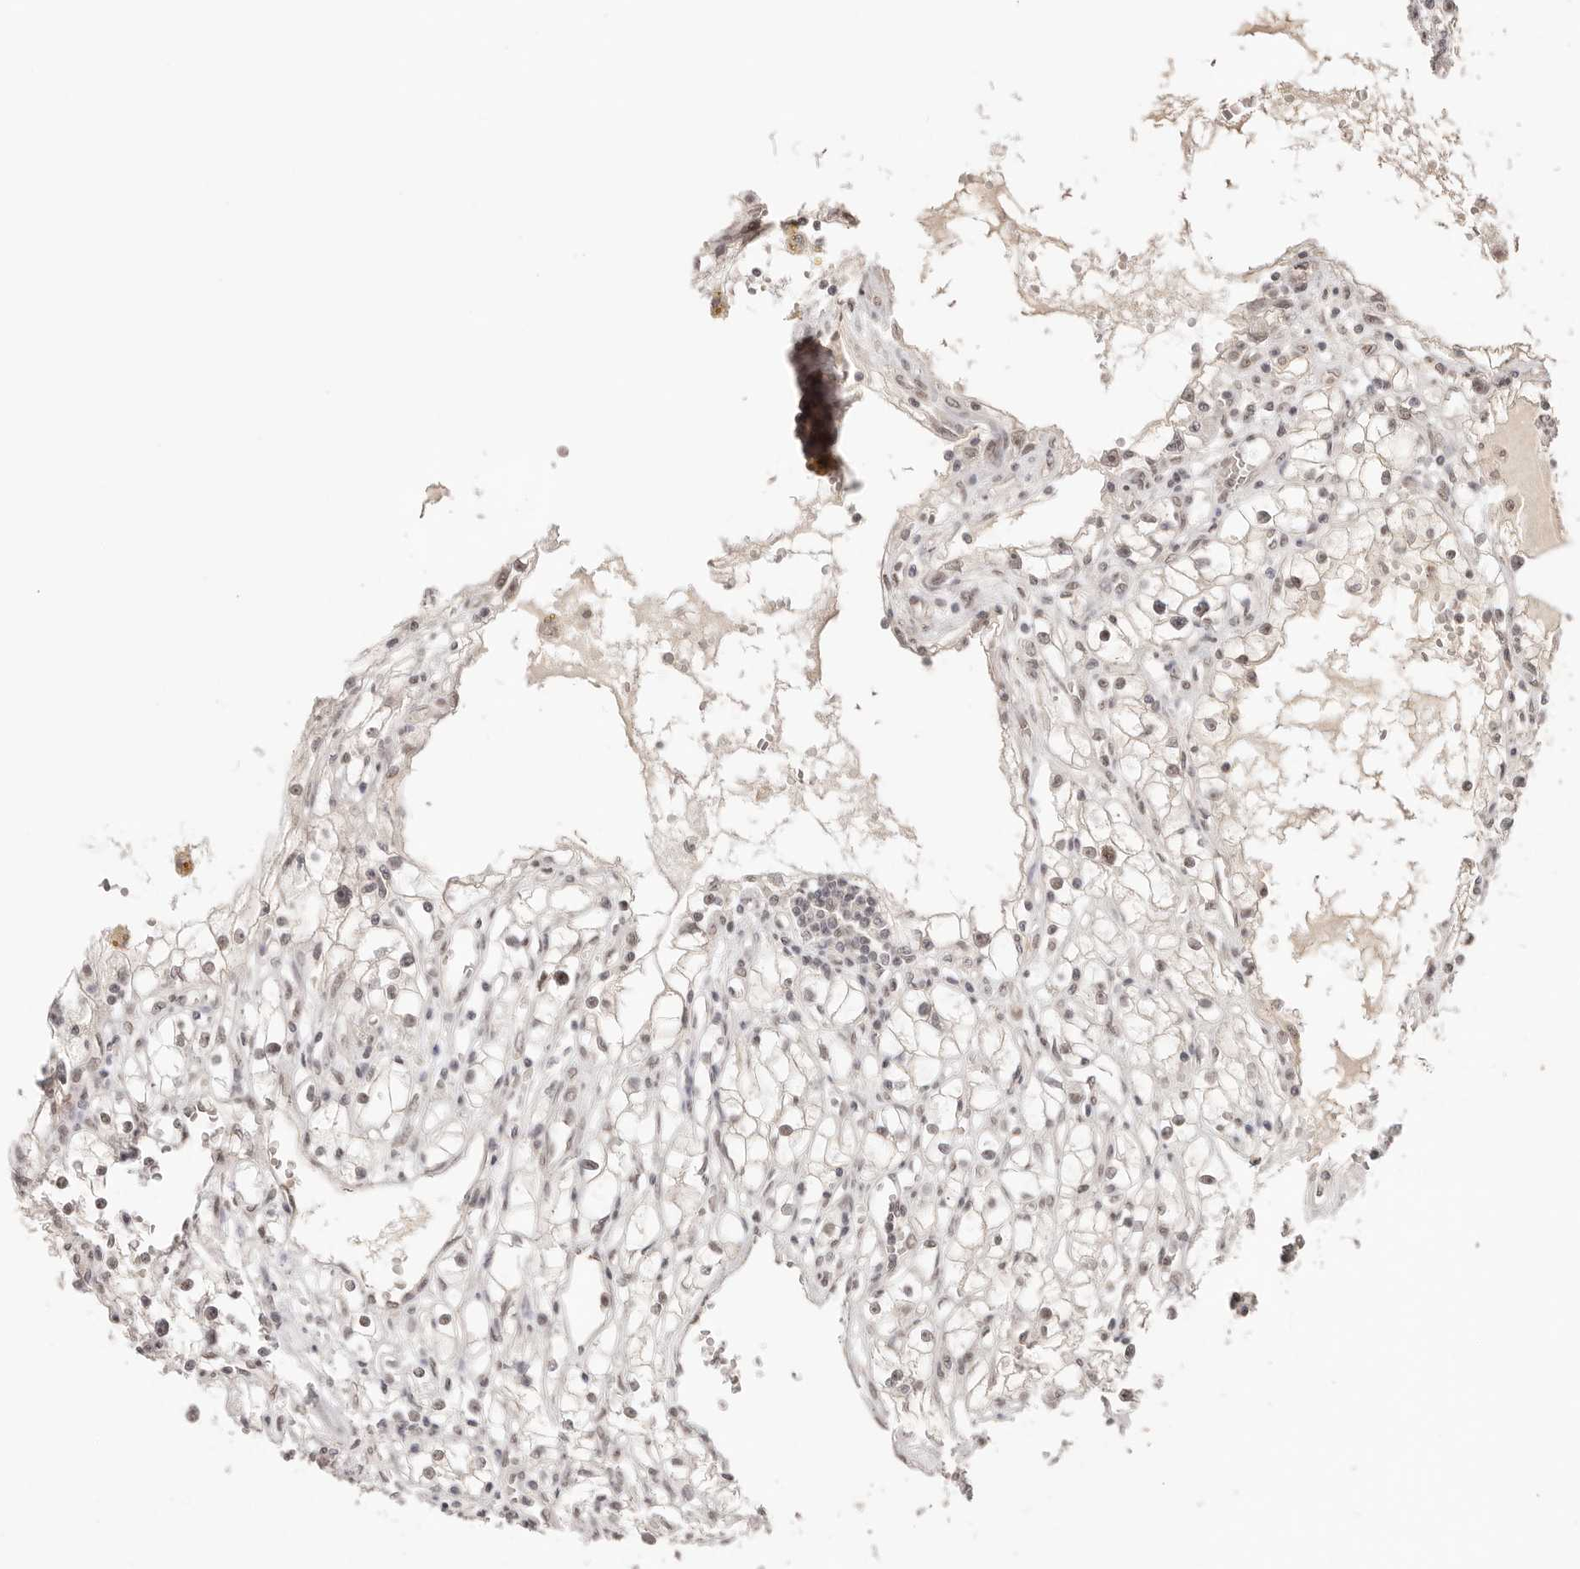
{"staining": {"intensity": "weak", "quantity": ">75%", "location": "nuclear"}, "tissue": "renal cancer", "cell_type": "Tumor cells", "image_type": "cancer", "snomed": [{"axis": "morphology", "description": "Adenocarcinoma, NOS"}, {"axis": "topography", "description": "Kidney"}], "caption": "A histopathology image showing weak nuclear positivity in about >75% of tumor cells in renal adenocarcinoma, as visualized by brown immunohistochemical staining.", "gene": "RFC3", "patient": {"sex": "male", "age": 56}}